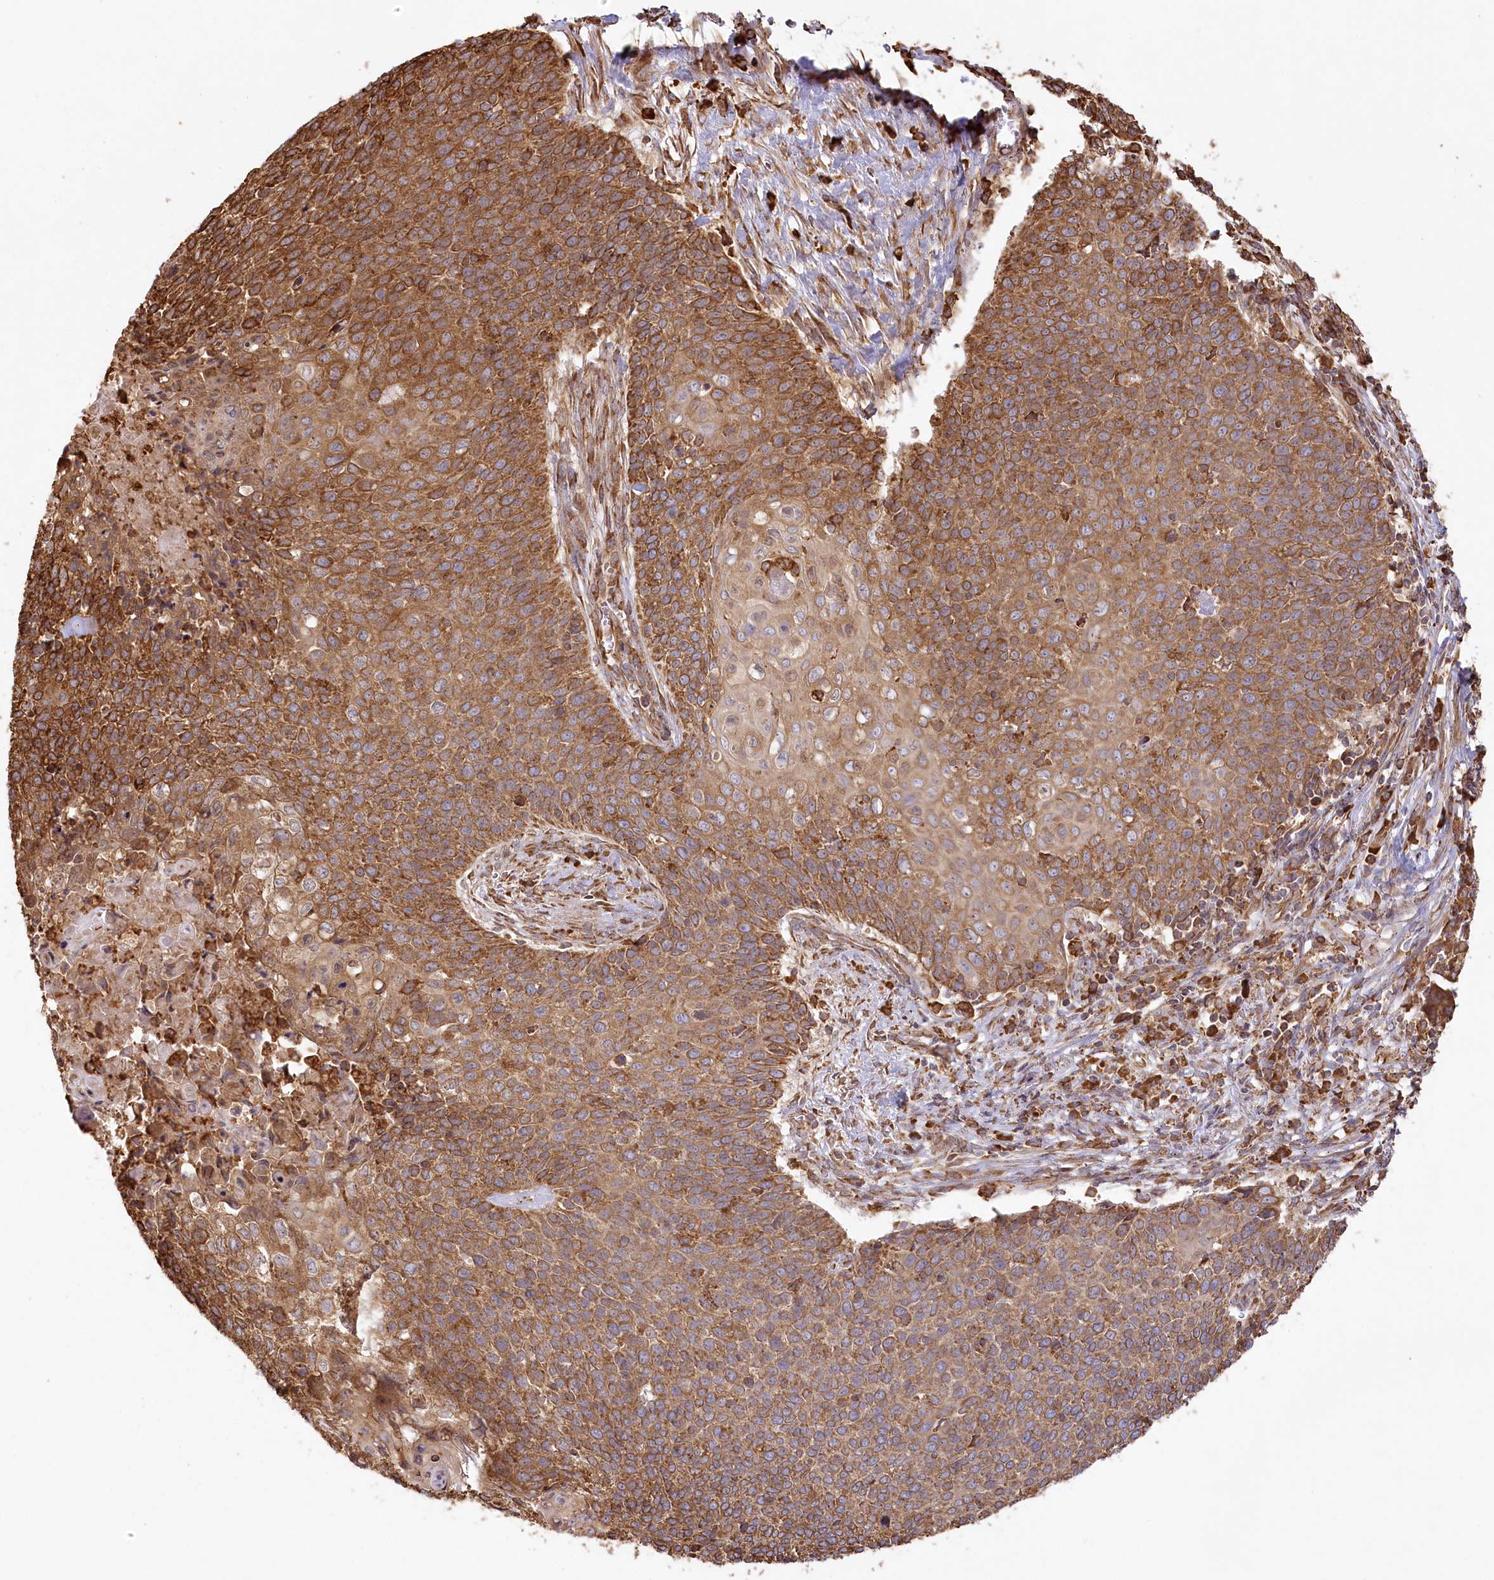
{"staining": {"intensity": "strong", "quantity": ">75%", "location": "cytoplasmic/membranous"}, "tissue": "cervical cancer", "cell_type": "Tumor cells", "image_type": "cancer", "snomed": [{"axis": "morphology", "description": "Squamous cell carcinoma, NOS"}, {"axis": "topography", "description": "Cervix"}], "caption": "An image of squamous cell carcinoma (cervical) stained for a protein exhibits strong cytoplasmic/membranous brown staining in tumor cells. (brown staining indicates protein expression, while blue staining denotes nuclei).", "gene": "ACAP2", "patient": {"sex": "female", "age": 39}}